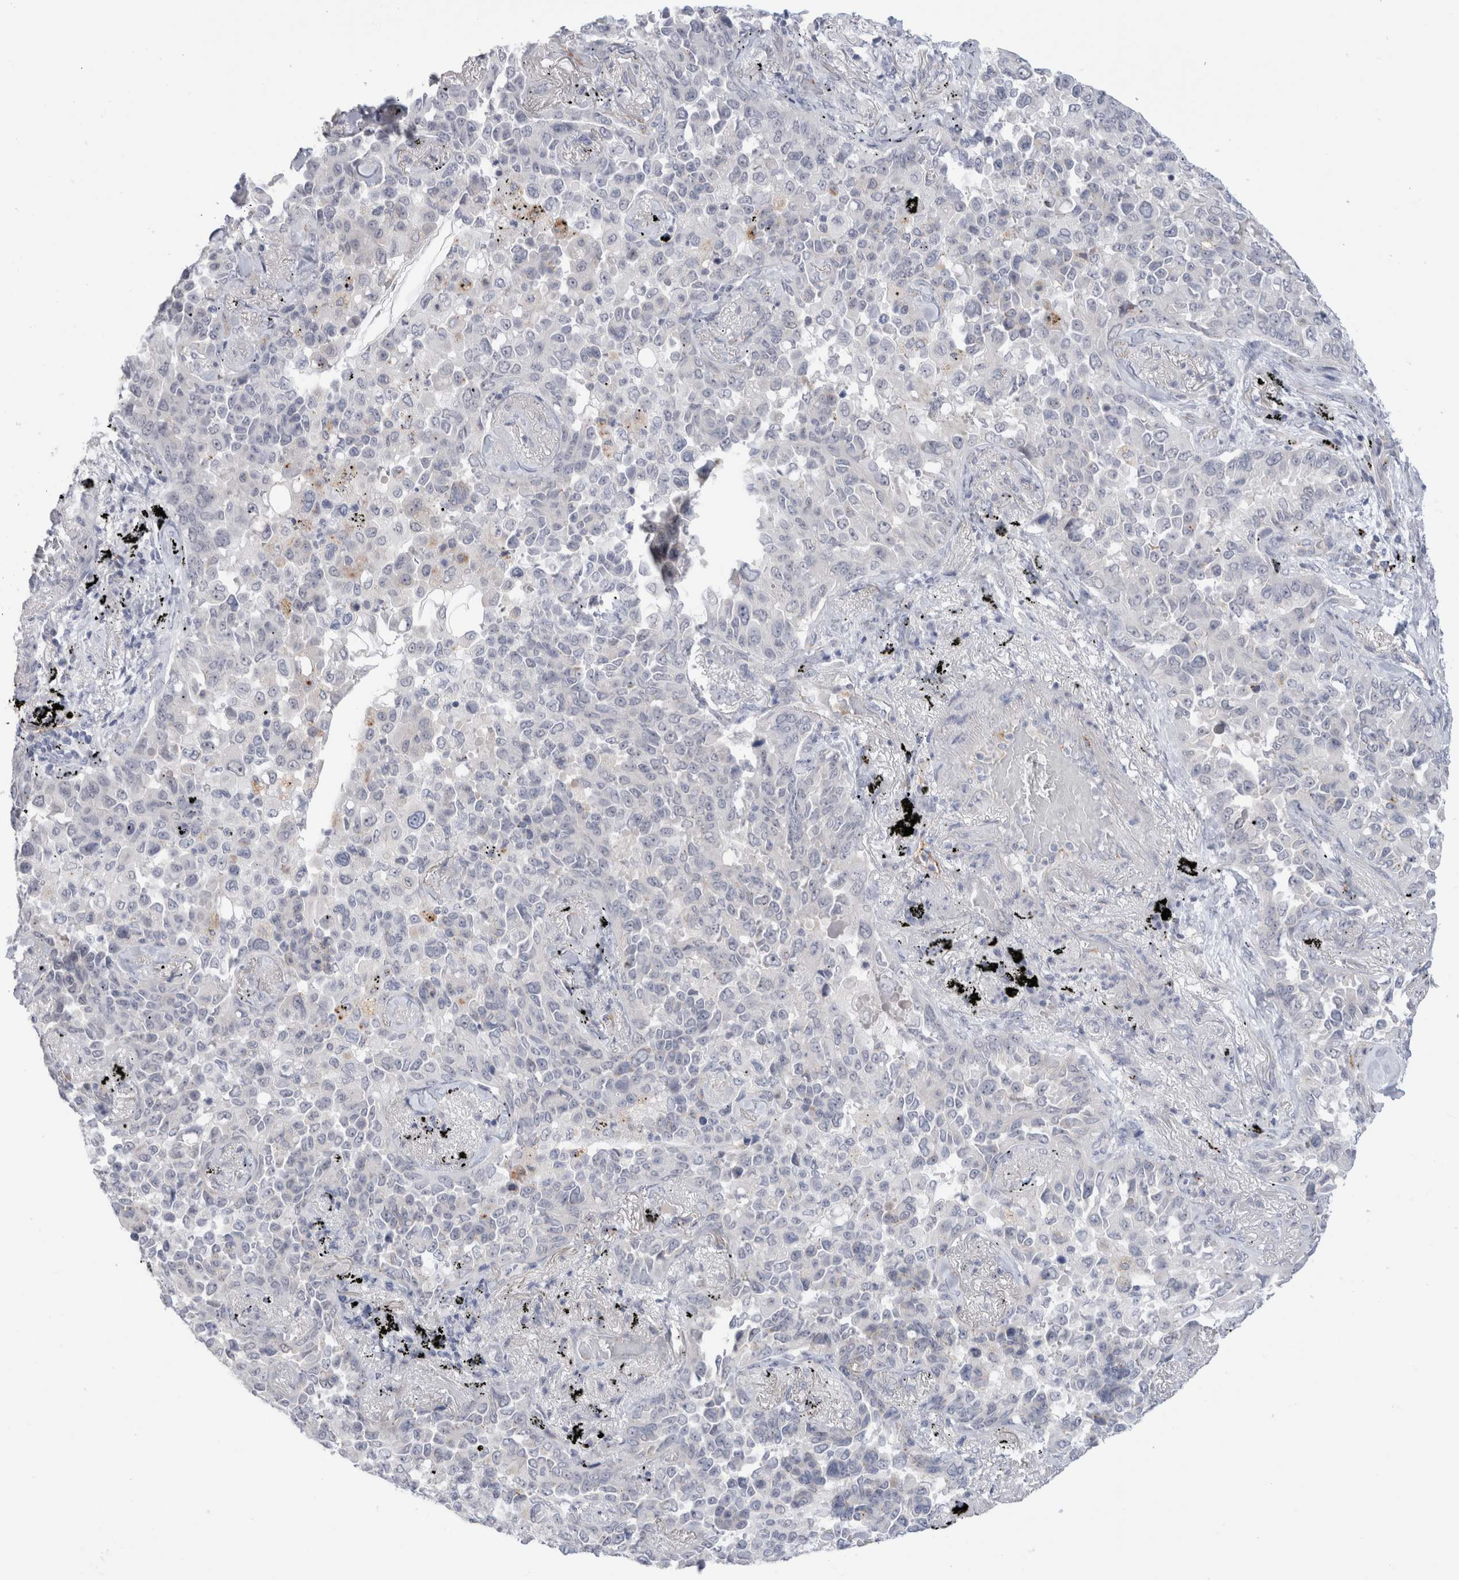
{"staining": {"intensity": "negative", "quantity": "none", "location": "none"}, "tissue": "lung cancer", "cell_type": "Tumor cells", "image_type": "cancer", "snomed": [{"axis": "morphology", "description": "Adenocarcinoma, NOS"}, {"axis": "topography", "description": "Lung"}], "caption": "Tumor cells are negative for protein expression in human lung cancer (adenocarcinoma).", "gene": "ANKMY1", "patient": {"sex": "female", "age": 67}}